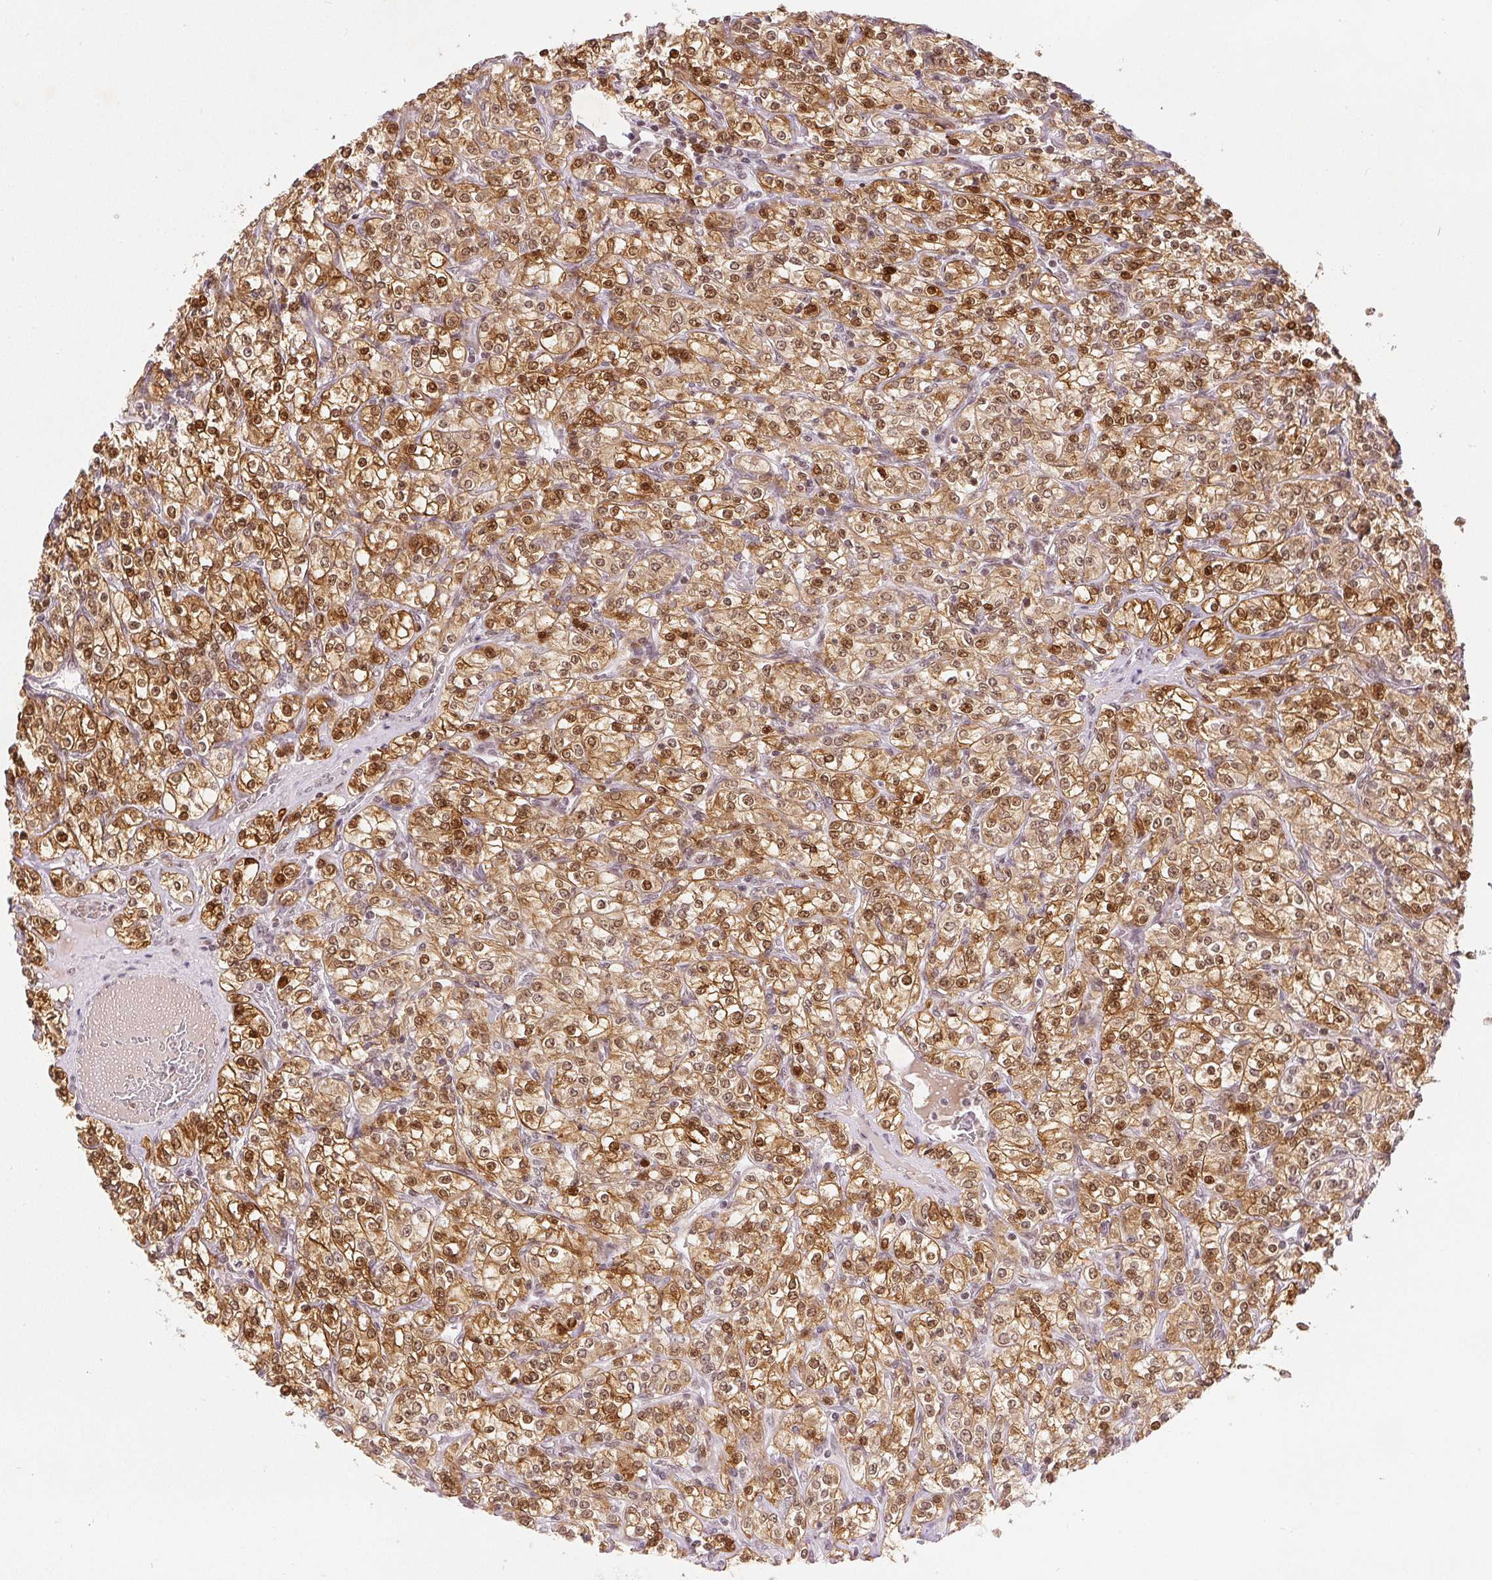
{"staining": {"intensity": "moderate", "quantity": ">75%", "location": "cytoplasmic/membranous,nuclear"}, "tissue": "renal cancer", "cell_type": "Tumor cells", "image_type": "cancer", "snomed": [{"axis": "morphology", "description": "Adenocarcinoma, NOS"}, {"axis": "topography", "description": "Kidney"}], "caption": "Human renal adenocarcinoma stained for a protein (brown) reveals moderate cytoplasmic/membranous and nuclear positive positivity in about >75% of tumor cells.", "gene": "DEK", "patient": {"sex": "male", "age": 77}}